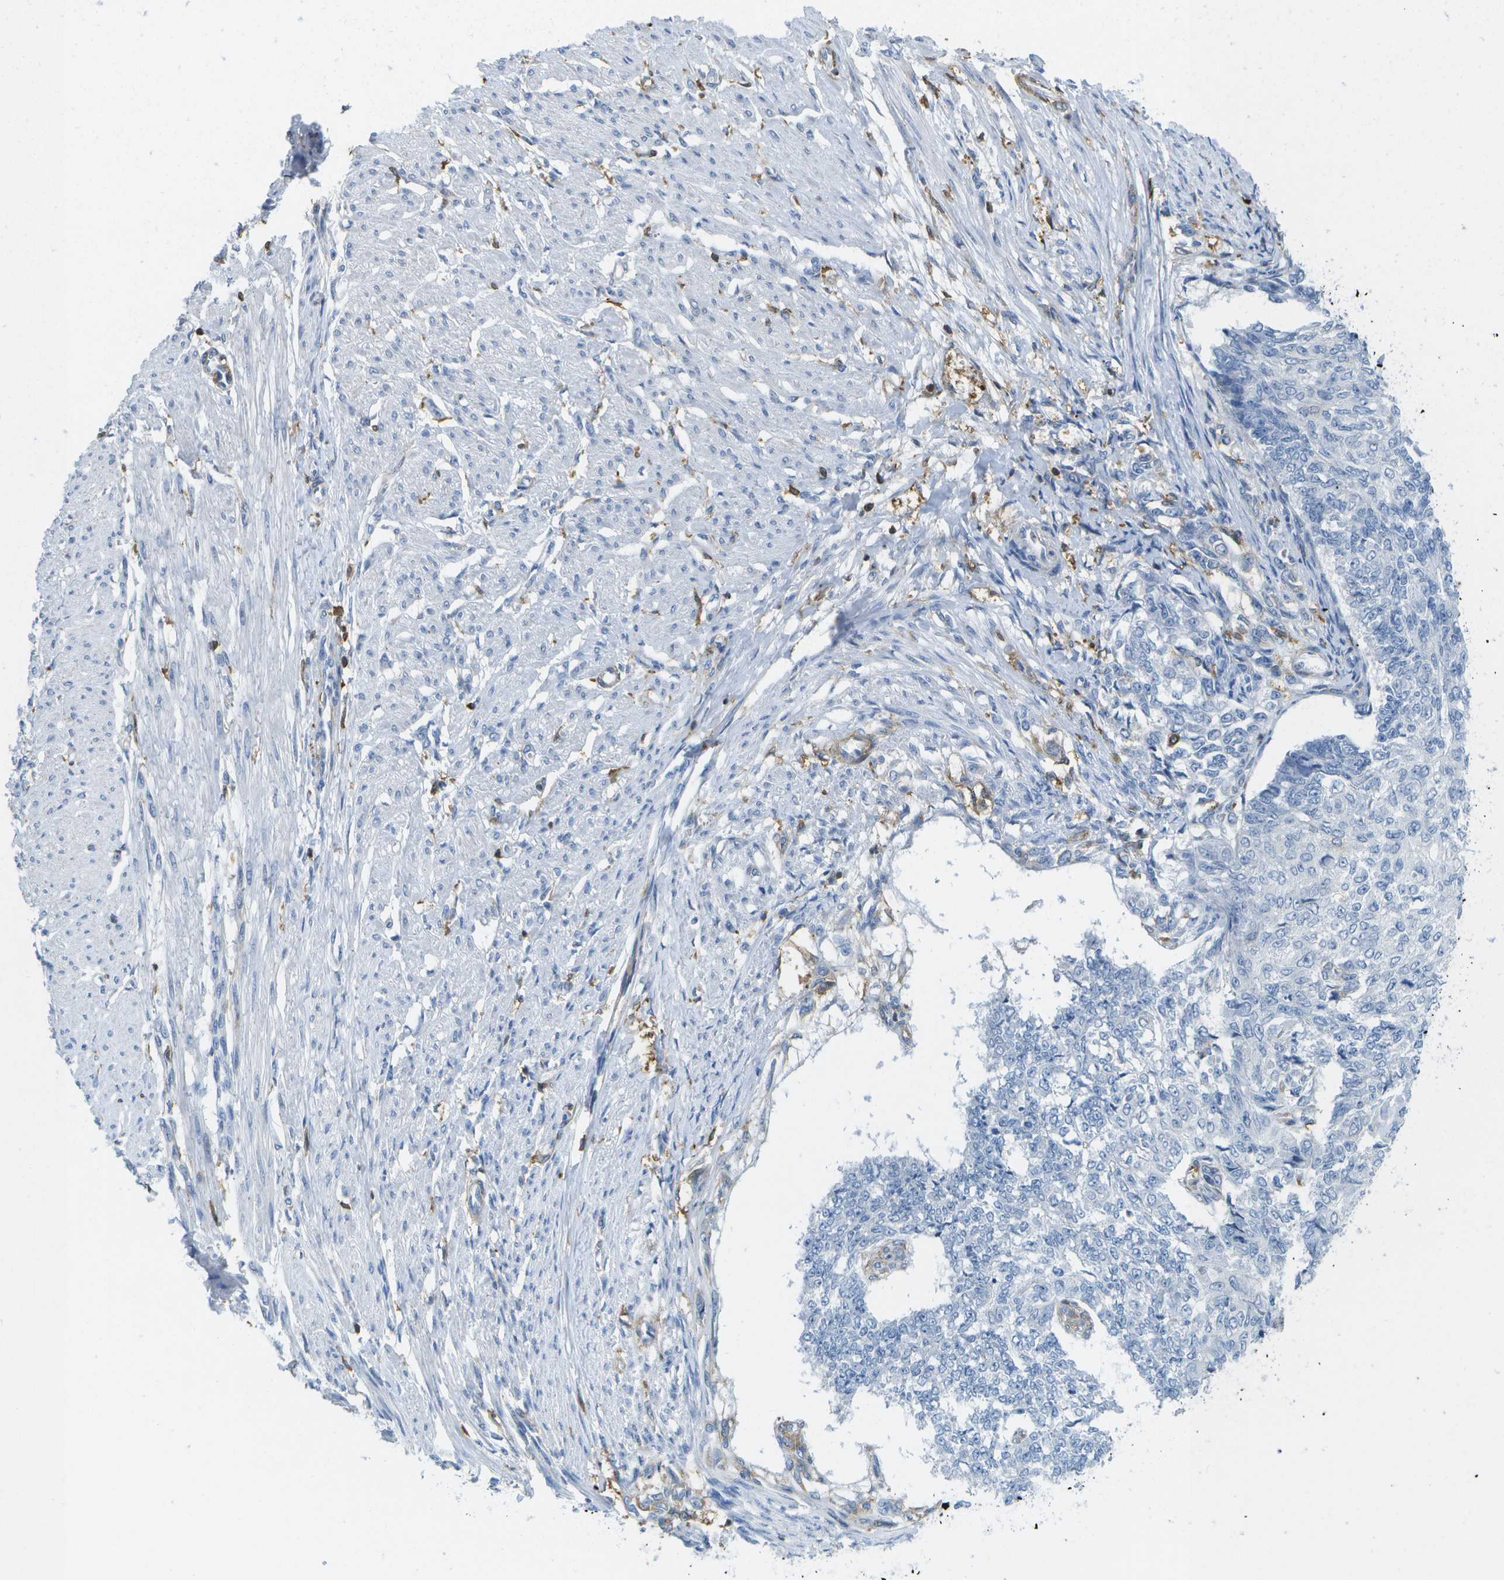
{"staining": {"intensity": "negative", "quantity": "none", "location": "none"}, "tissue": "endometrial cancer", "cell_type": "Tumor cells", "image_type": "cancer", "snomed": [{"axis": "morphology", "description": "Adenocarcinoma, NOS"}, {"axis": "topography", "description": "Endometrium"}], "caption": "Immunohistochemistry of endometrial adenocarcinoma demonstrates no staining in tumor cells.", "gene": "RCSD1", "patient": {"sex": "female", "age": 32}}